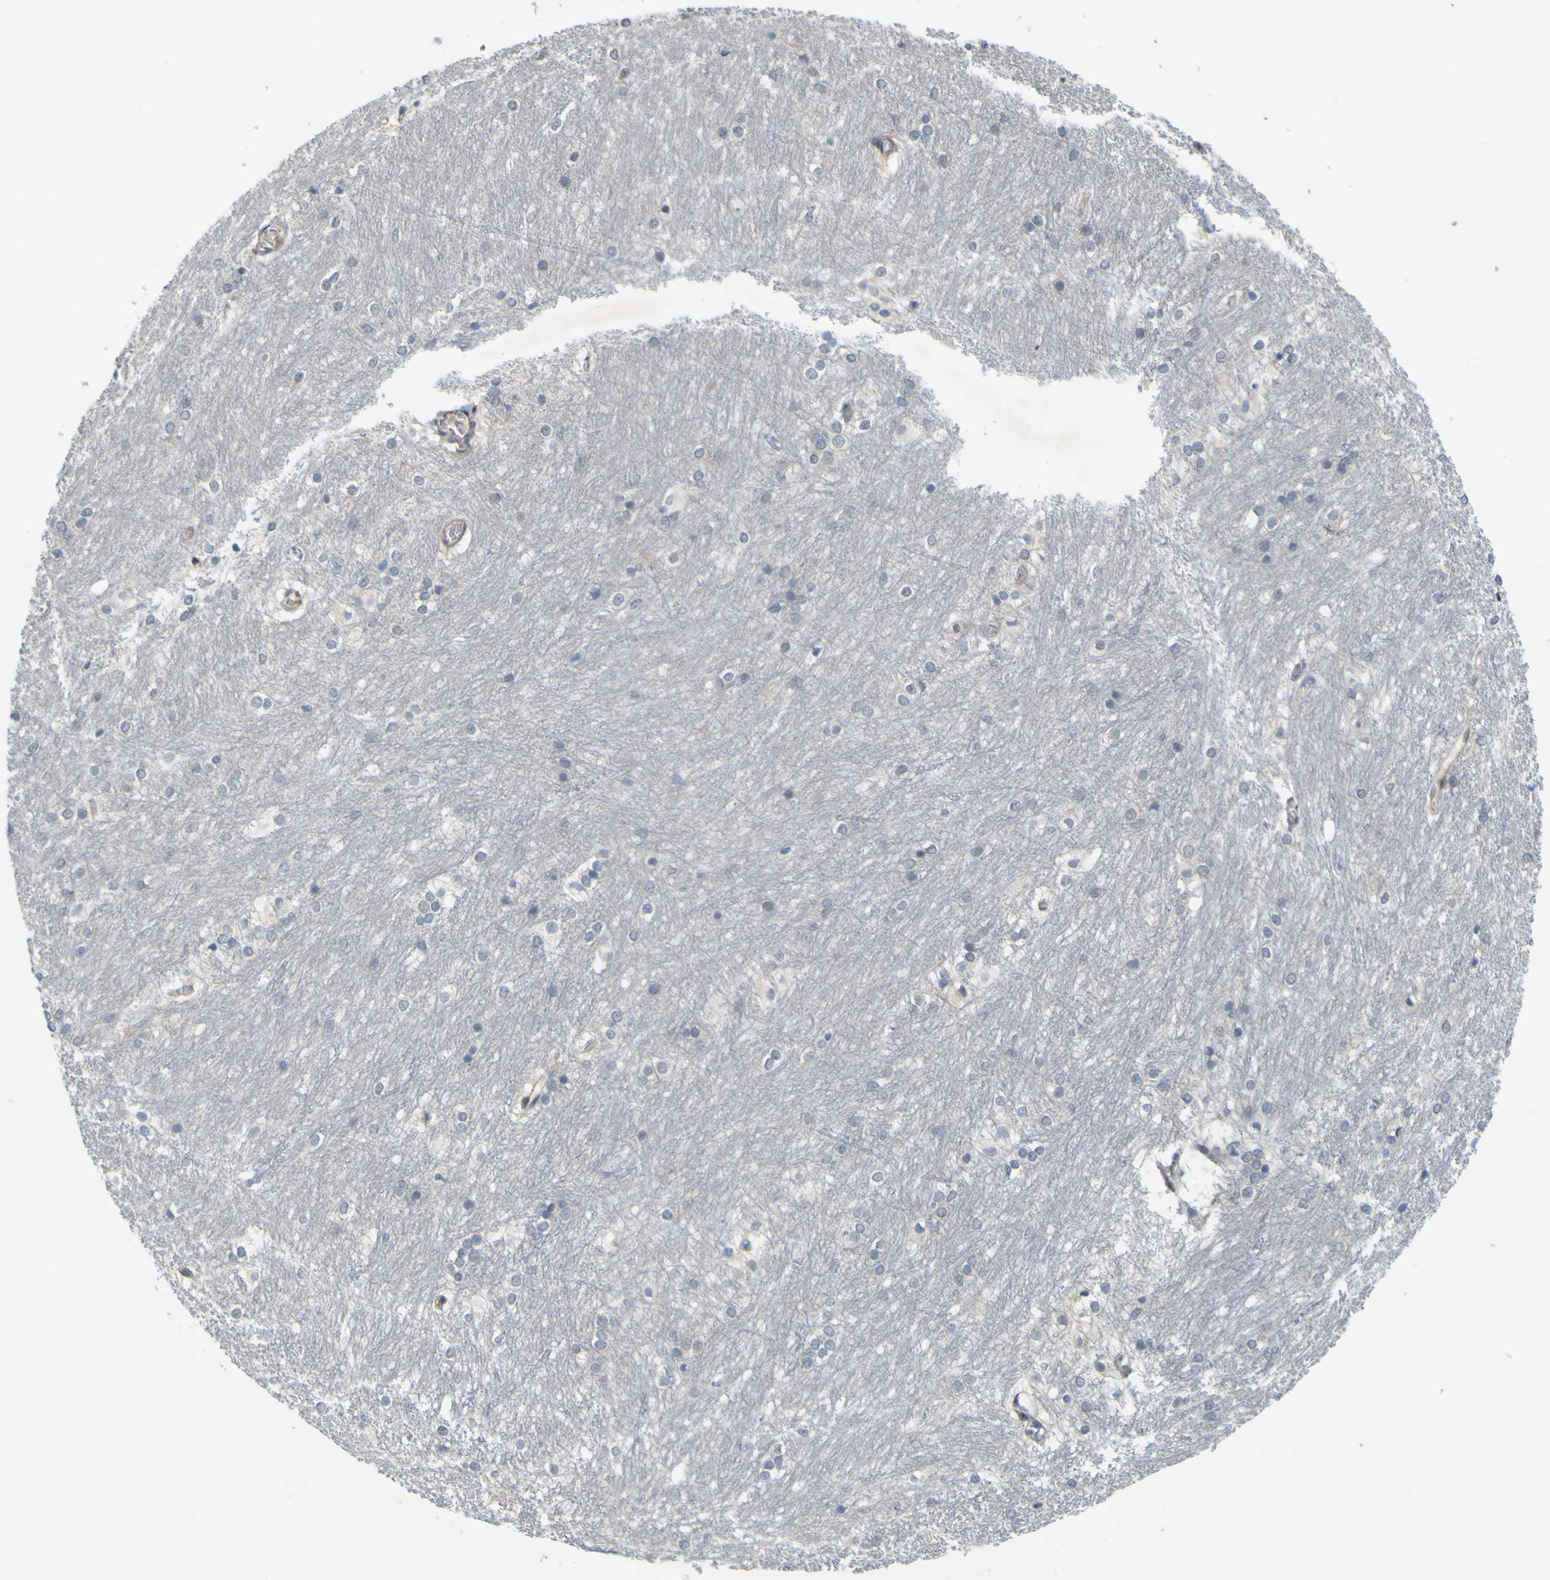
{"staining": {"intensity": "negative", "quantity": "none", "location": "none"}, "tissue": "caudate", "cell_type": "Glial cells", "image_type": "normal", "snomed": [{"axis": "morphology", "description": "Normal tissue, NOS"}, {"axis": "topography", "description": "Lateral ventricle wall"}], "caption": "IHC of benign human caudate exhibits no positivity in glial cells. The staining is performed using DAB brown chromogen with nuclei counter-stained in using hematoxylin.", "gene": "IGF2R", "patient": {"sex": "female", "age": 19}}